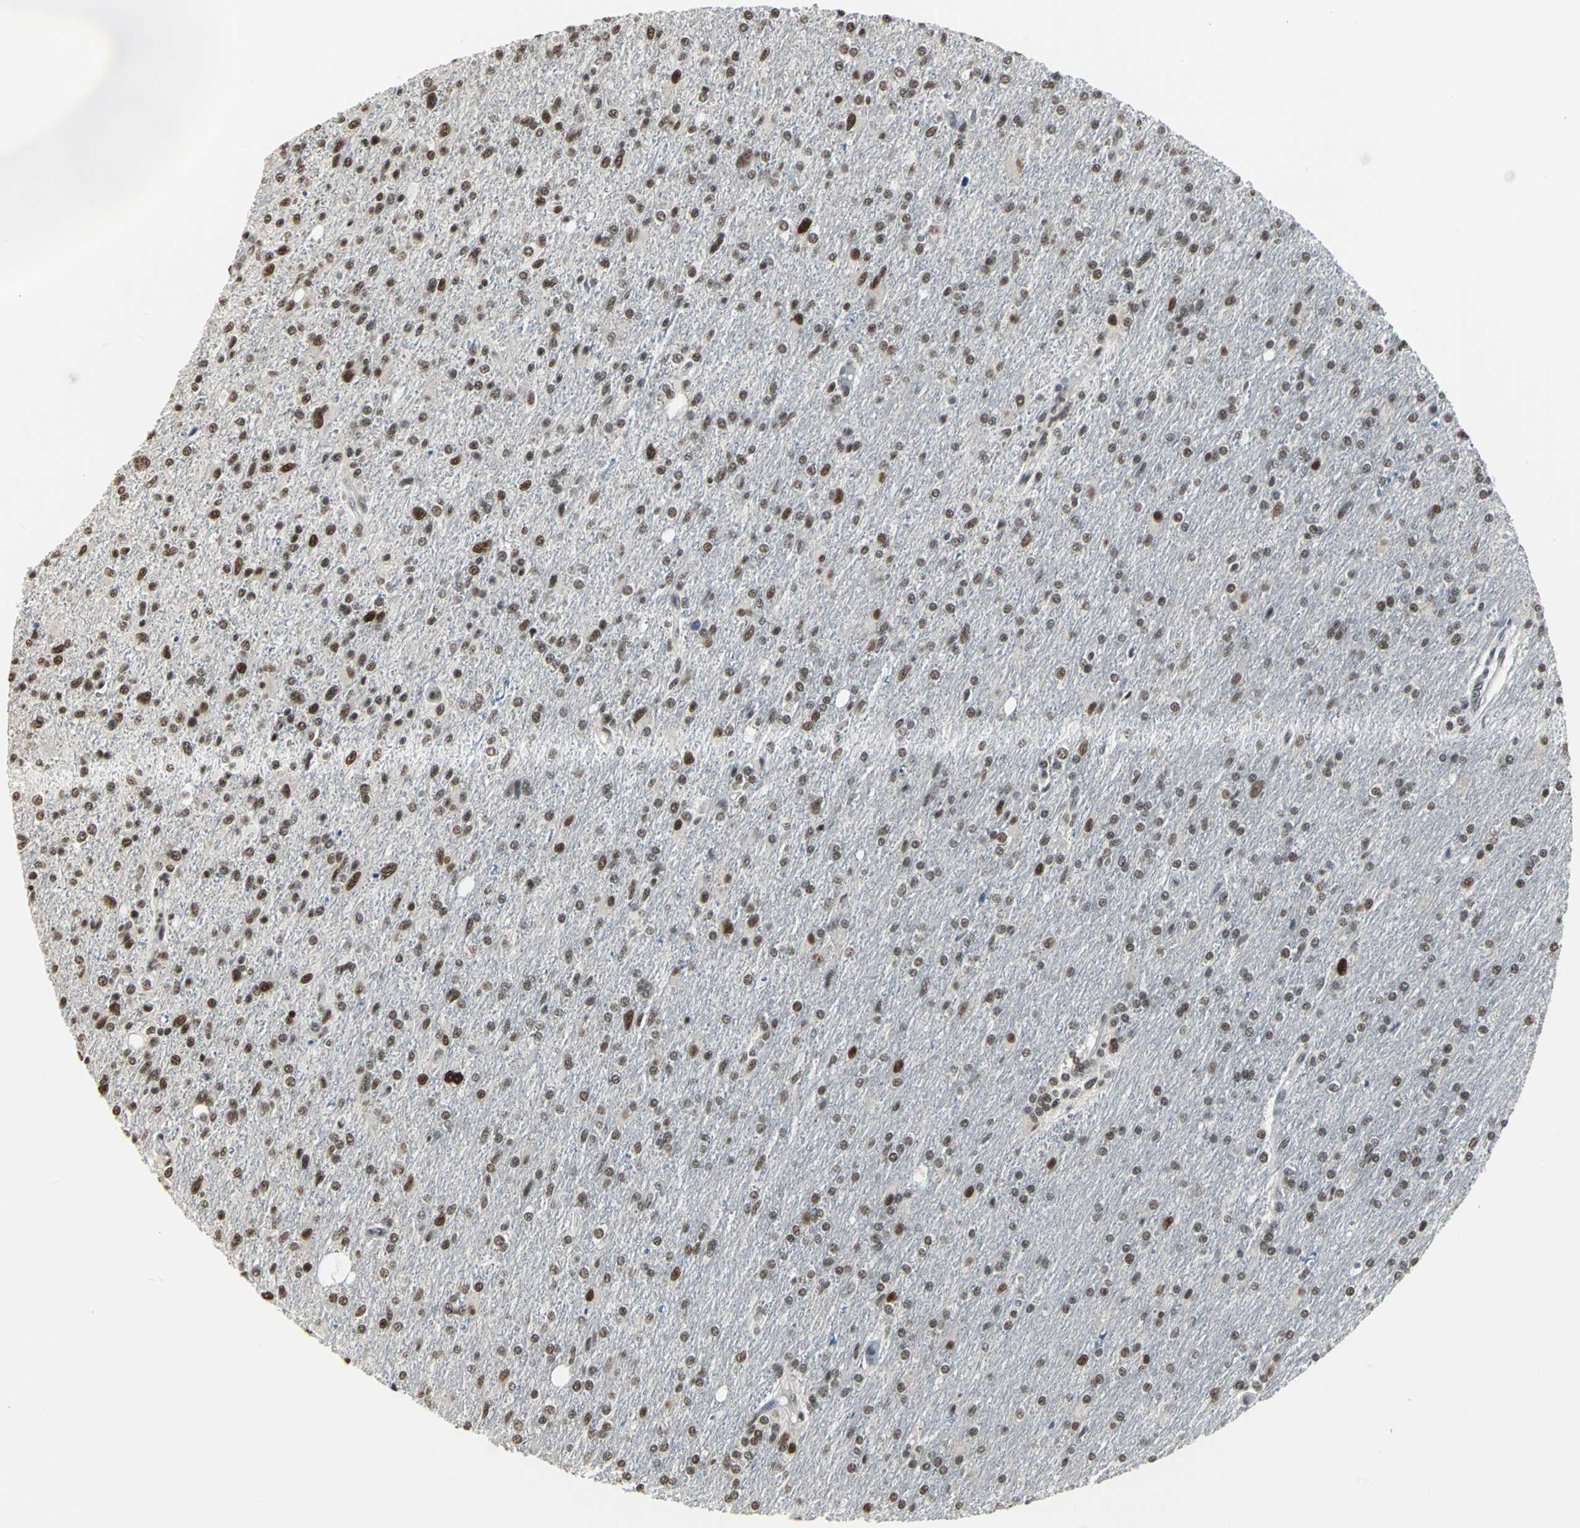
{"staining": {"intensity": "strong", "quantity": ">75%", "location": "nuclear"}, "tissue": "glioma", "cell_type": "Tumor cells", "image_type": "cancer", "snomed": [{"axis": "morphology", "description": "Glioma, malignant, High grade"}, {"axis": "topography", "description": "Cerebral cortex"}], "caption": "Malignant glioma (high-grade) tissue demonstrates strong nuclear staining in about >75% of tumor cells", "gene": "CCDC88C", "patient": {"sex": "male", "age": 76}}